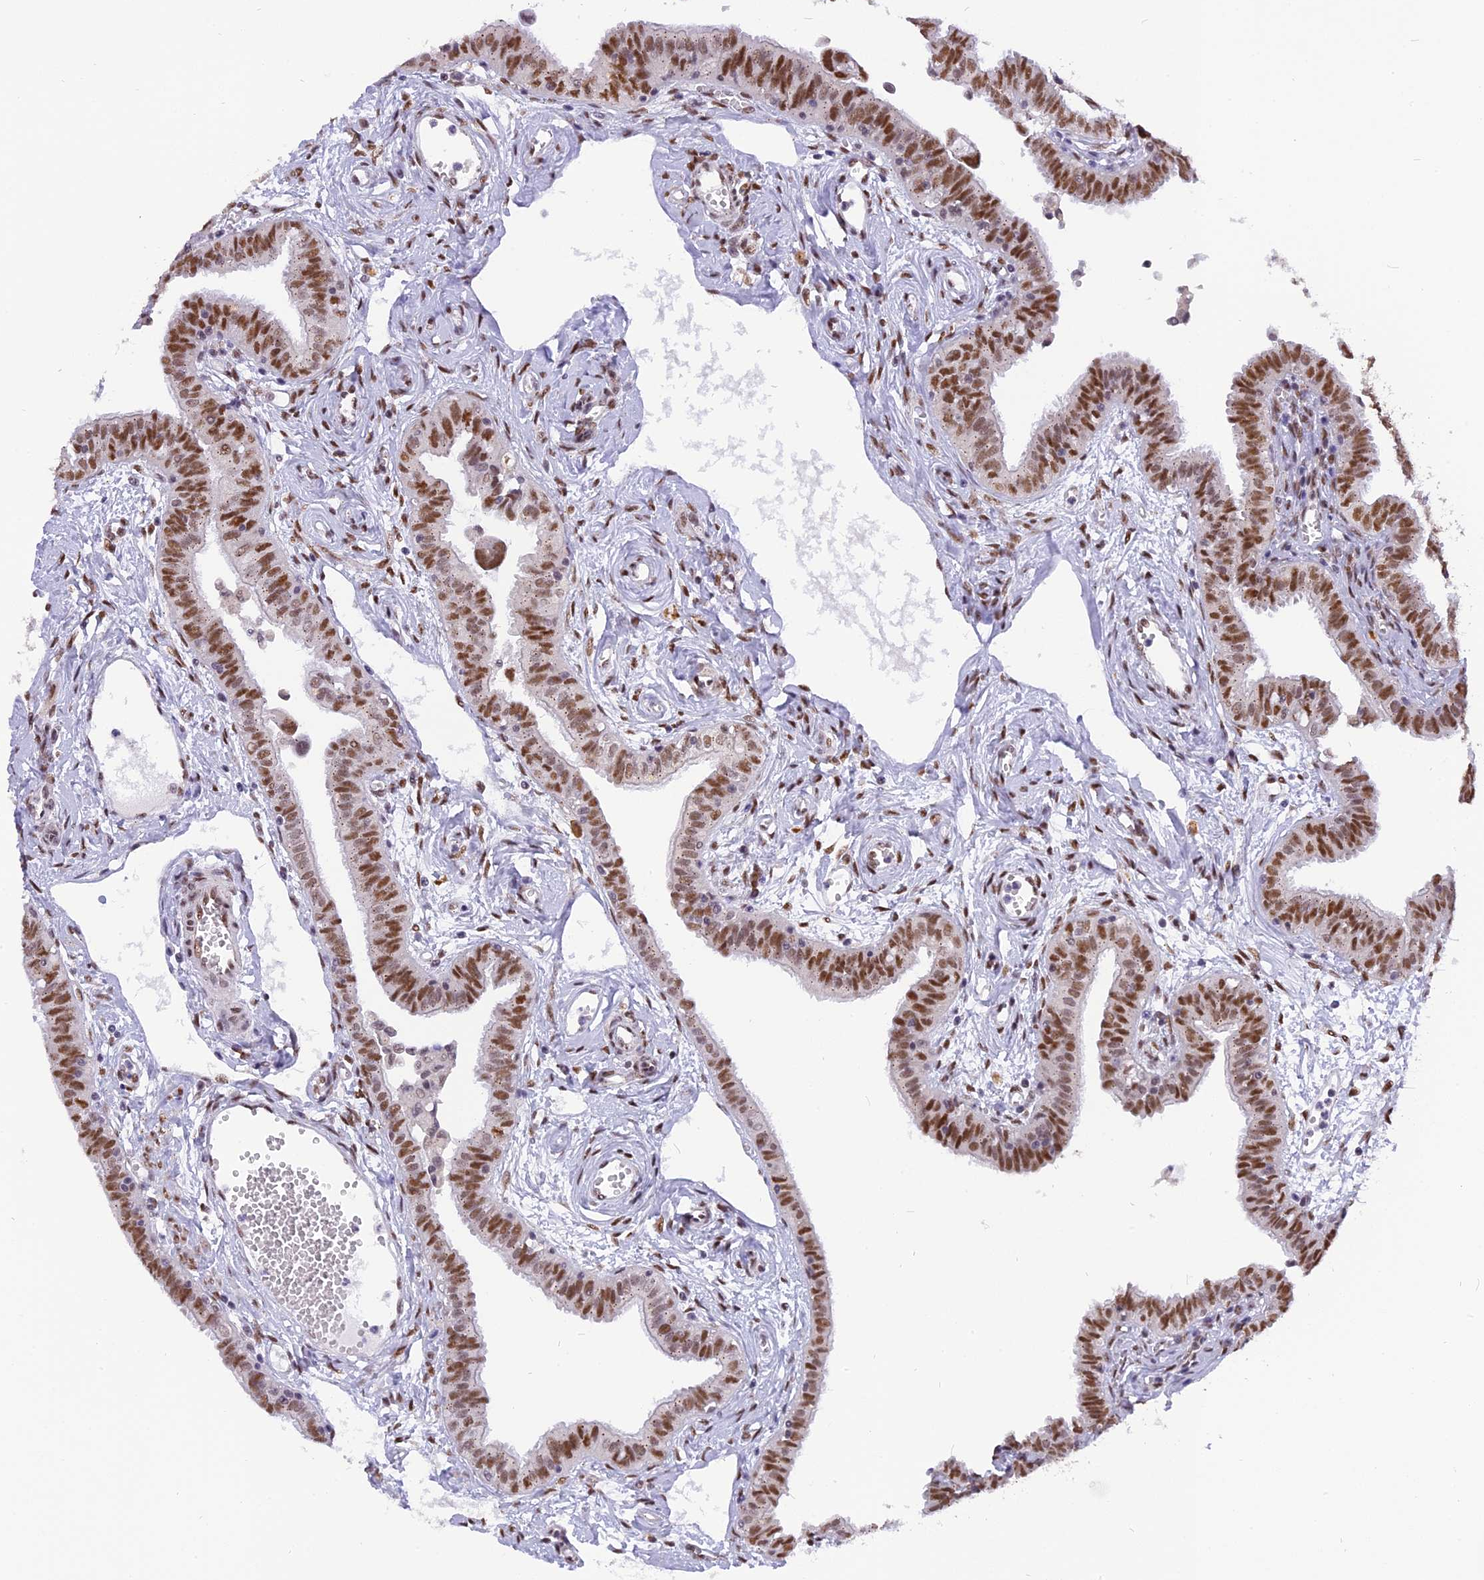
{"staining": {"intensity": "strong", "quantity": ">75%", "location": "nuclear"}, "tissue": "fallopian tube", "cell_type": "Glandular cells", "image_type": "normal", "snomed": [{"axis": "morphology", "description": "Normal tissue, NOS"}, {"axis": "morphology", "description": "Carcinoma, NOS"}, {"axis": "topography", "description": "Fallopian tube"}, {"axis": "topography", "description": "Ovary"}], "caption": "A brown stain shows strong nuclear staining of a protein in glandular cells of benign human fallopian tube.", "gene": "IRF2BP1", "patient": {"sex": "female", "age": 59}}